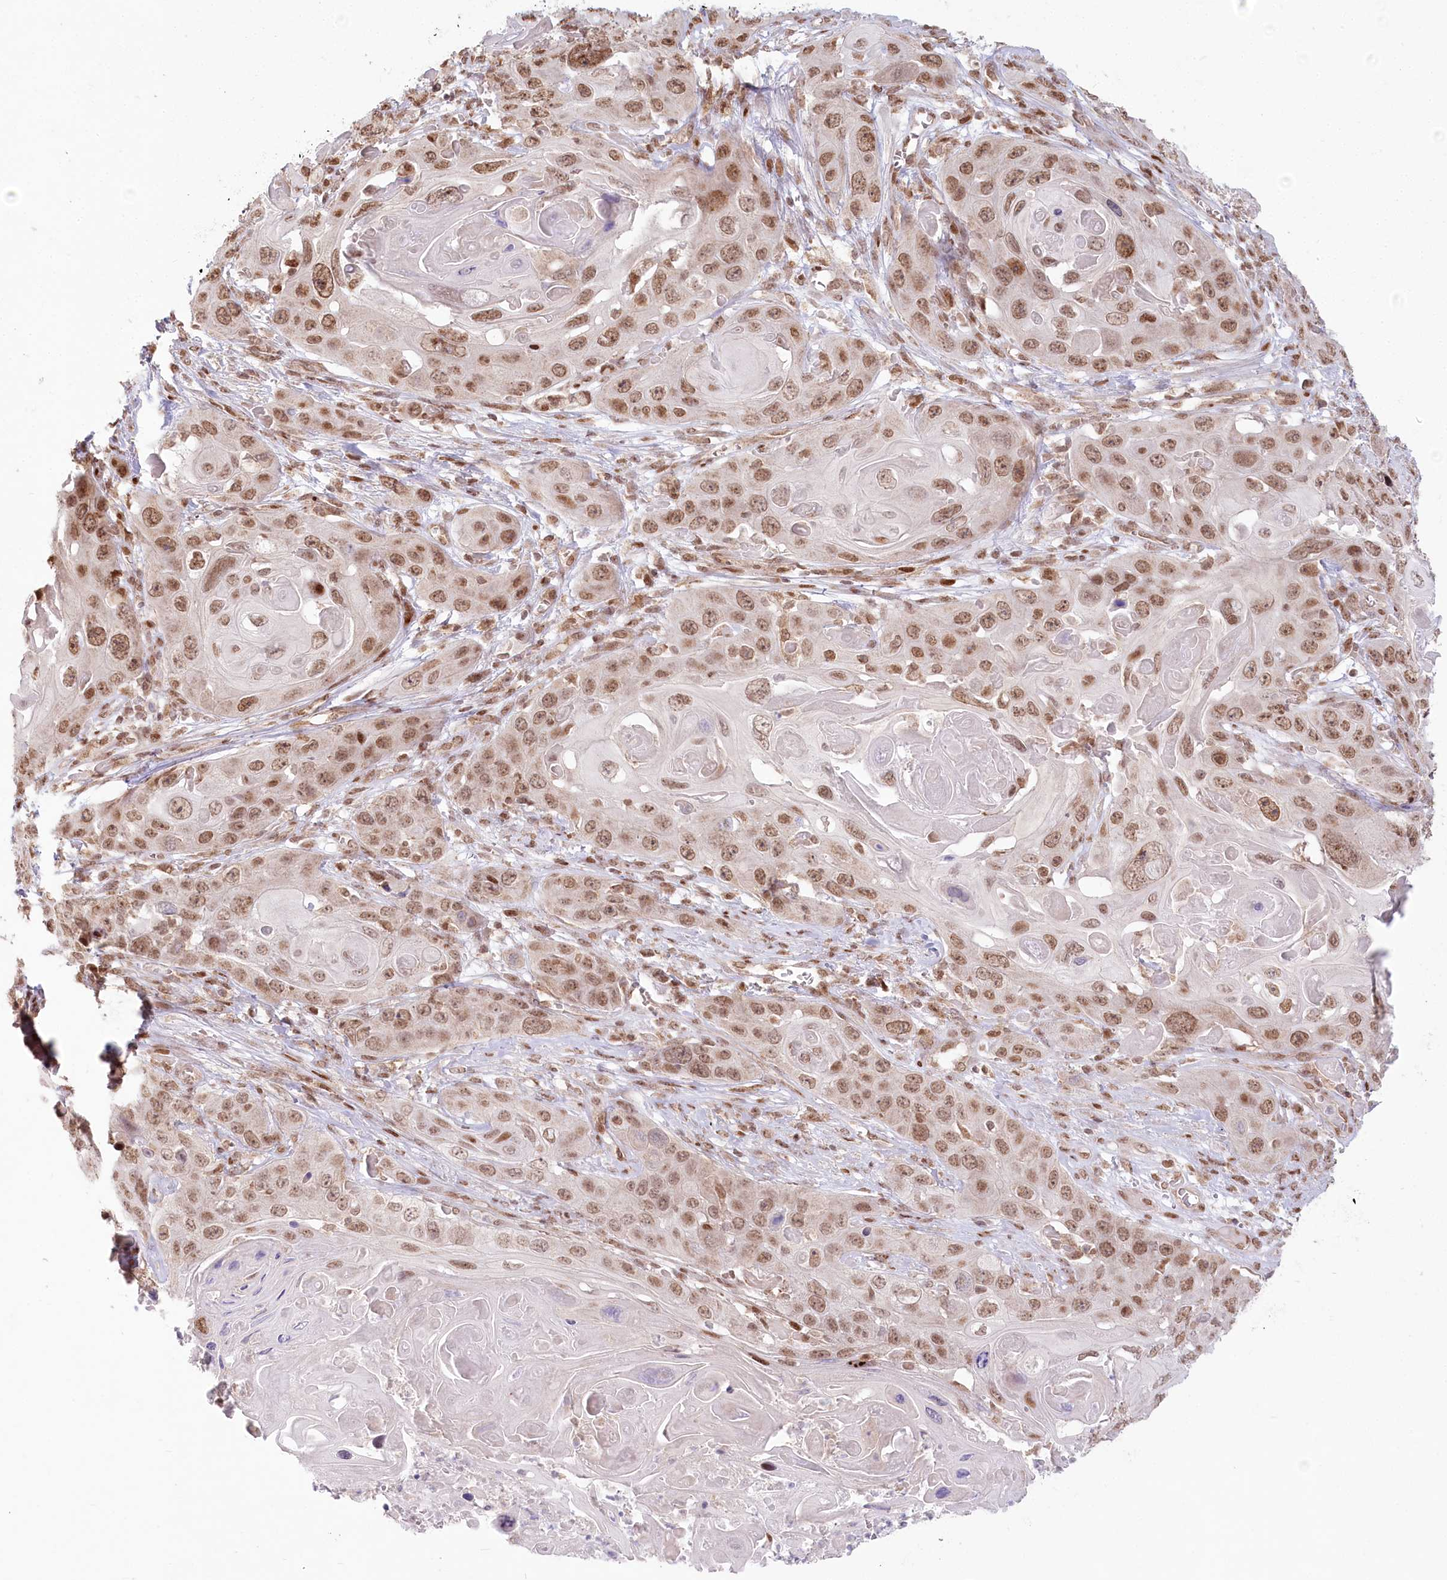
{"staining": {"intensity": "moderate", "quantity": ">75%", "location": "nuclear"}, "tissue": "skin cancer", "cell_type": "Tumor cells", "image_type": "cancer", "snomed": [{"axis": "morphology", "description": "Squamous cell carcinoma, NOS"}, {"axis": "topography", "description": "Skin"}], "caption": "Approximately >75% of tumor cells in skin cancer (squamous cell carcinoma) demonstrate moderate nuclear protein positivity as visualized by brown immunohistochemical staining.", "gene": "PYURF", "patient": {"sex": "male", "age": 55}}